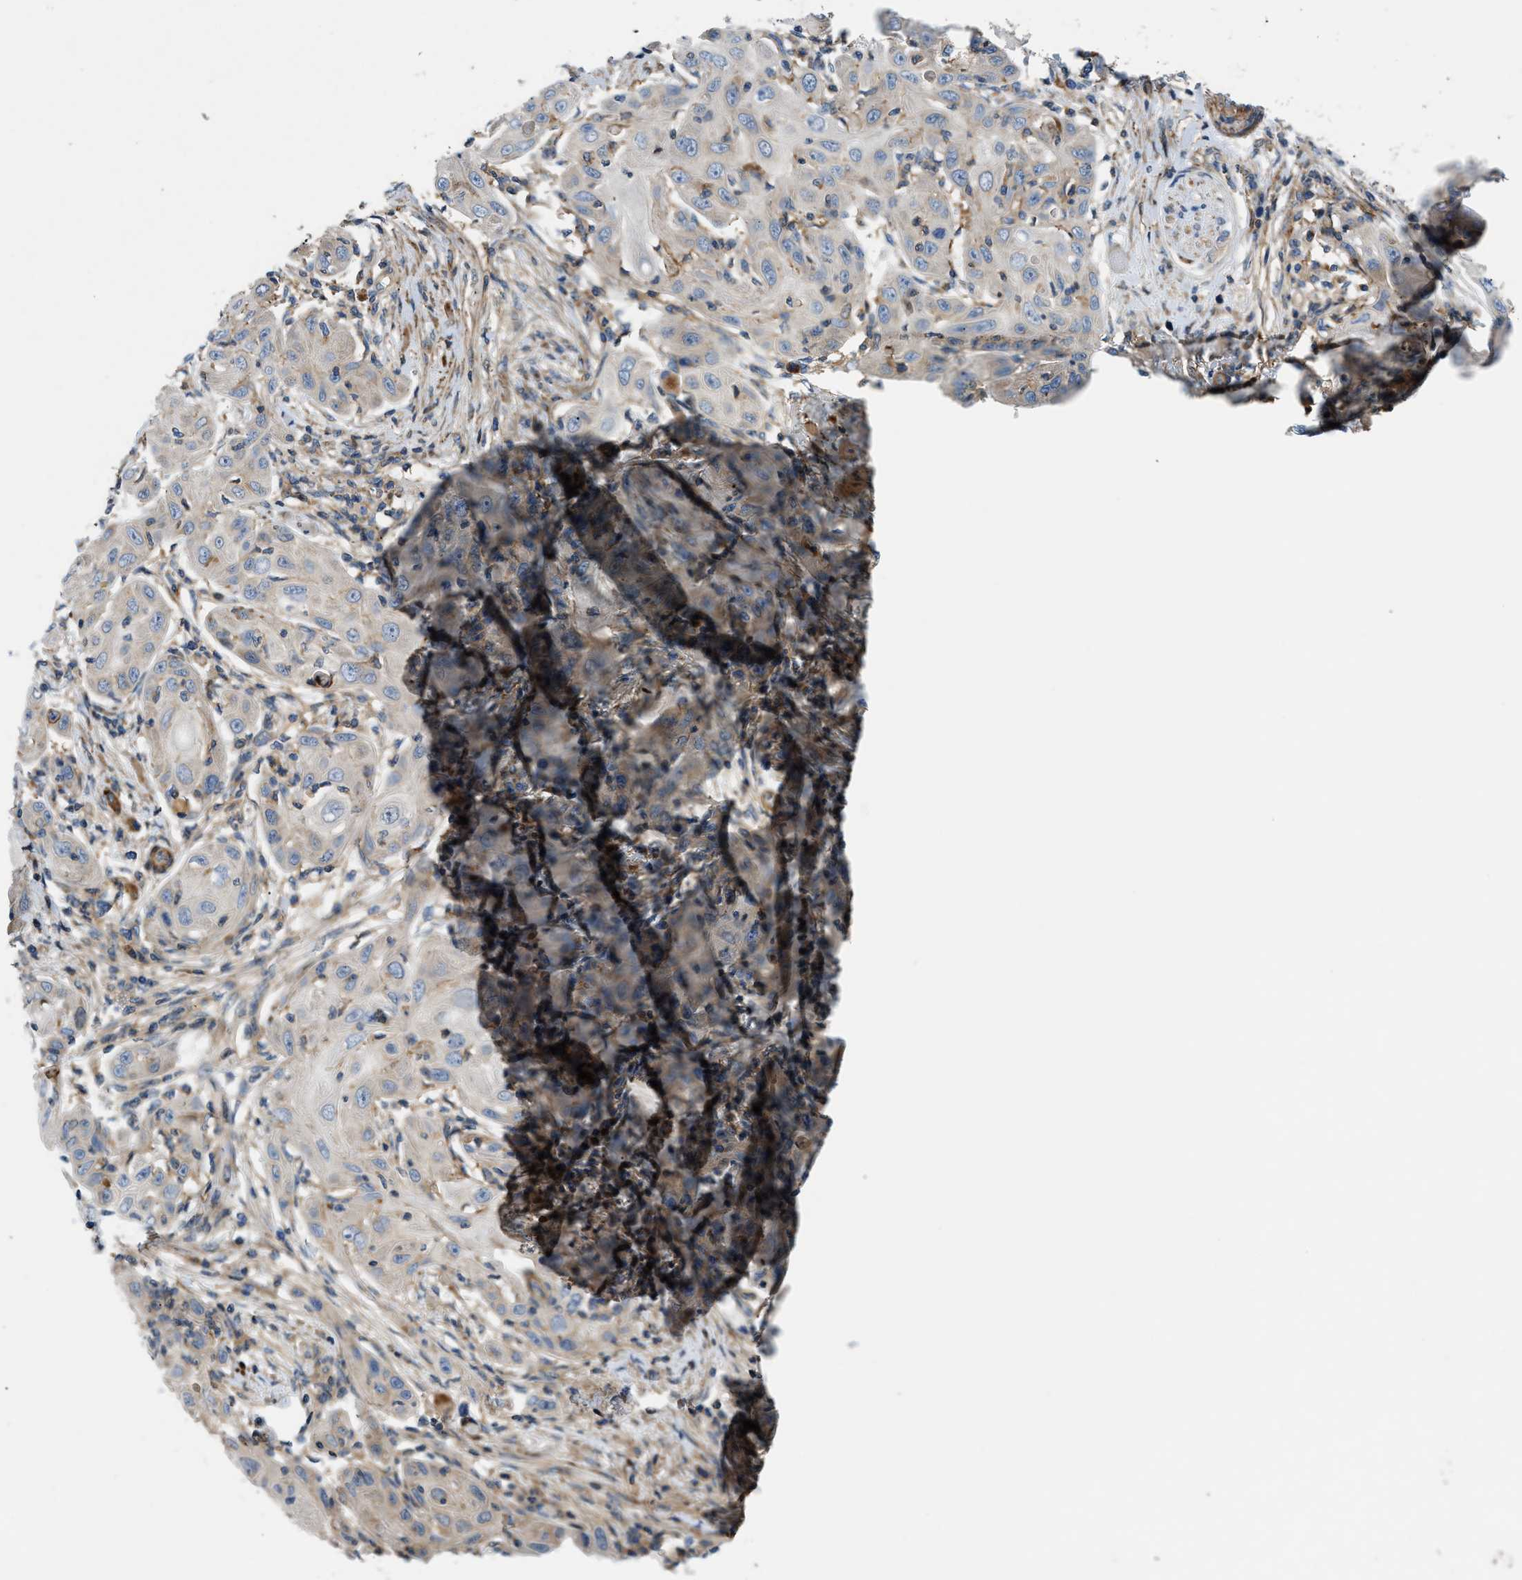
{"staining": {"intensity": "weak", "quantity": "25%-75%", "location": "cytoplasmic/membranous"}, "tissue": "skin cancer", "cell_type": "Tumor cells", "image_type": "cancer", "snomed": [{"axis": "morphology", "description": "Squamous cell carcinoma, NOS"}, {"axis": "topography", "description": "Skin"}], "caption": "Brown immunohistochemical staining in skin cancer (squamous cell carcinoma) displays weak cytoplasmic/membranous positivity in about 25%-75% of tumor cells.", "gene": "DHODH", "patient": {"sex": "female", "age": 88}}